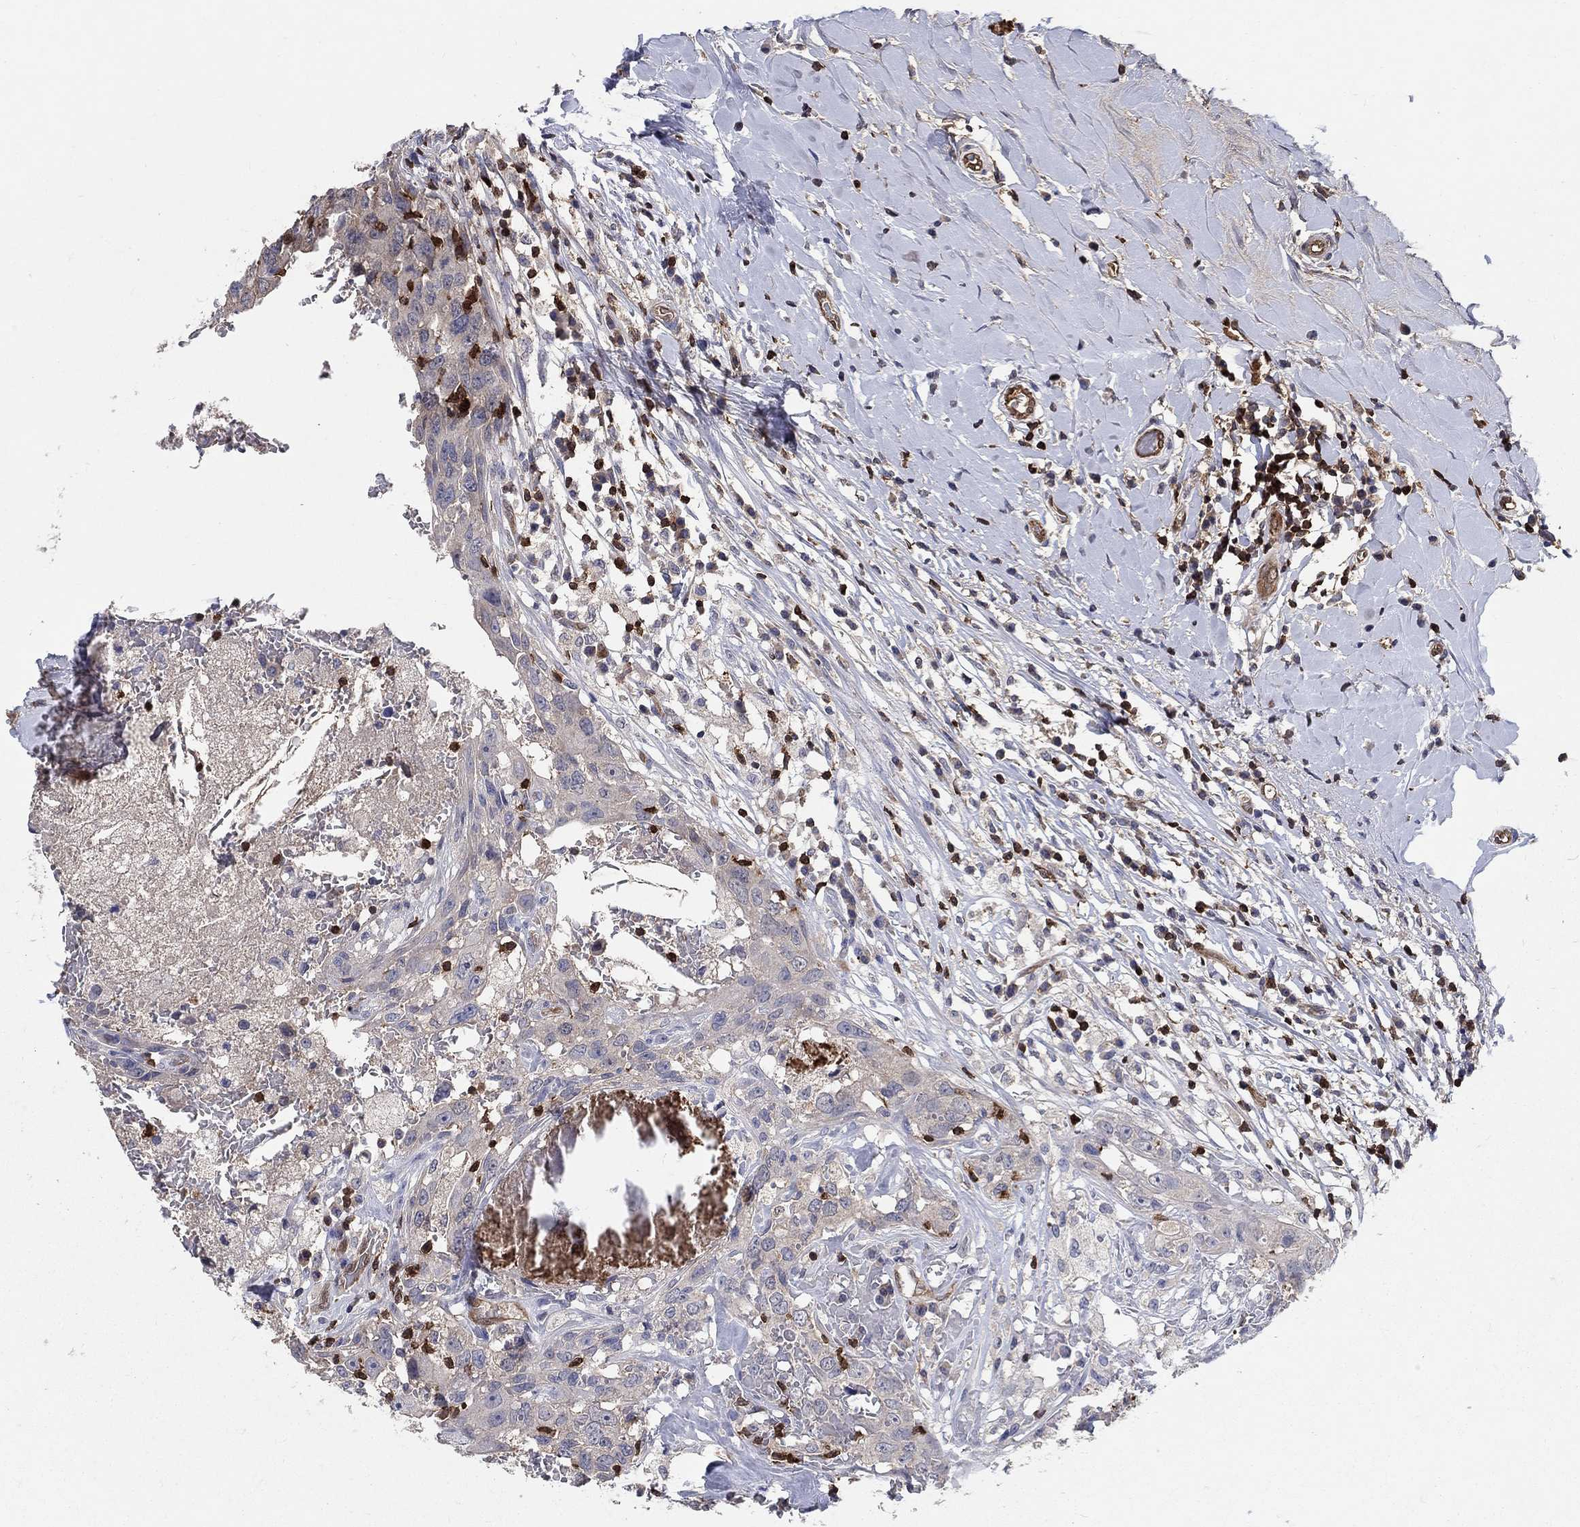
{"staining": {"intensity": "negative", "quantity": "none", "location": "none"}, "tissue": "breast cancer", "cell_type": "Tumor cells", "image_type": "cancer", "snomed": [{"axis": "morphology", "description": "Duct carcinoma"}, {"axis": "topography", "description": "Breast"}], "caption": "Immunohistochemistry of breast cancer (invasive ductal carcinoma) demonstrates no expression in tumor cells.", "gene": "AGFG2", "patient": {"sex": "female", "age": 27}}